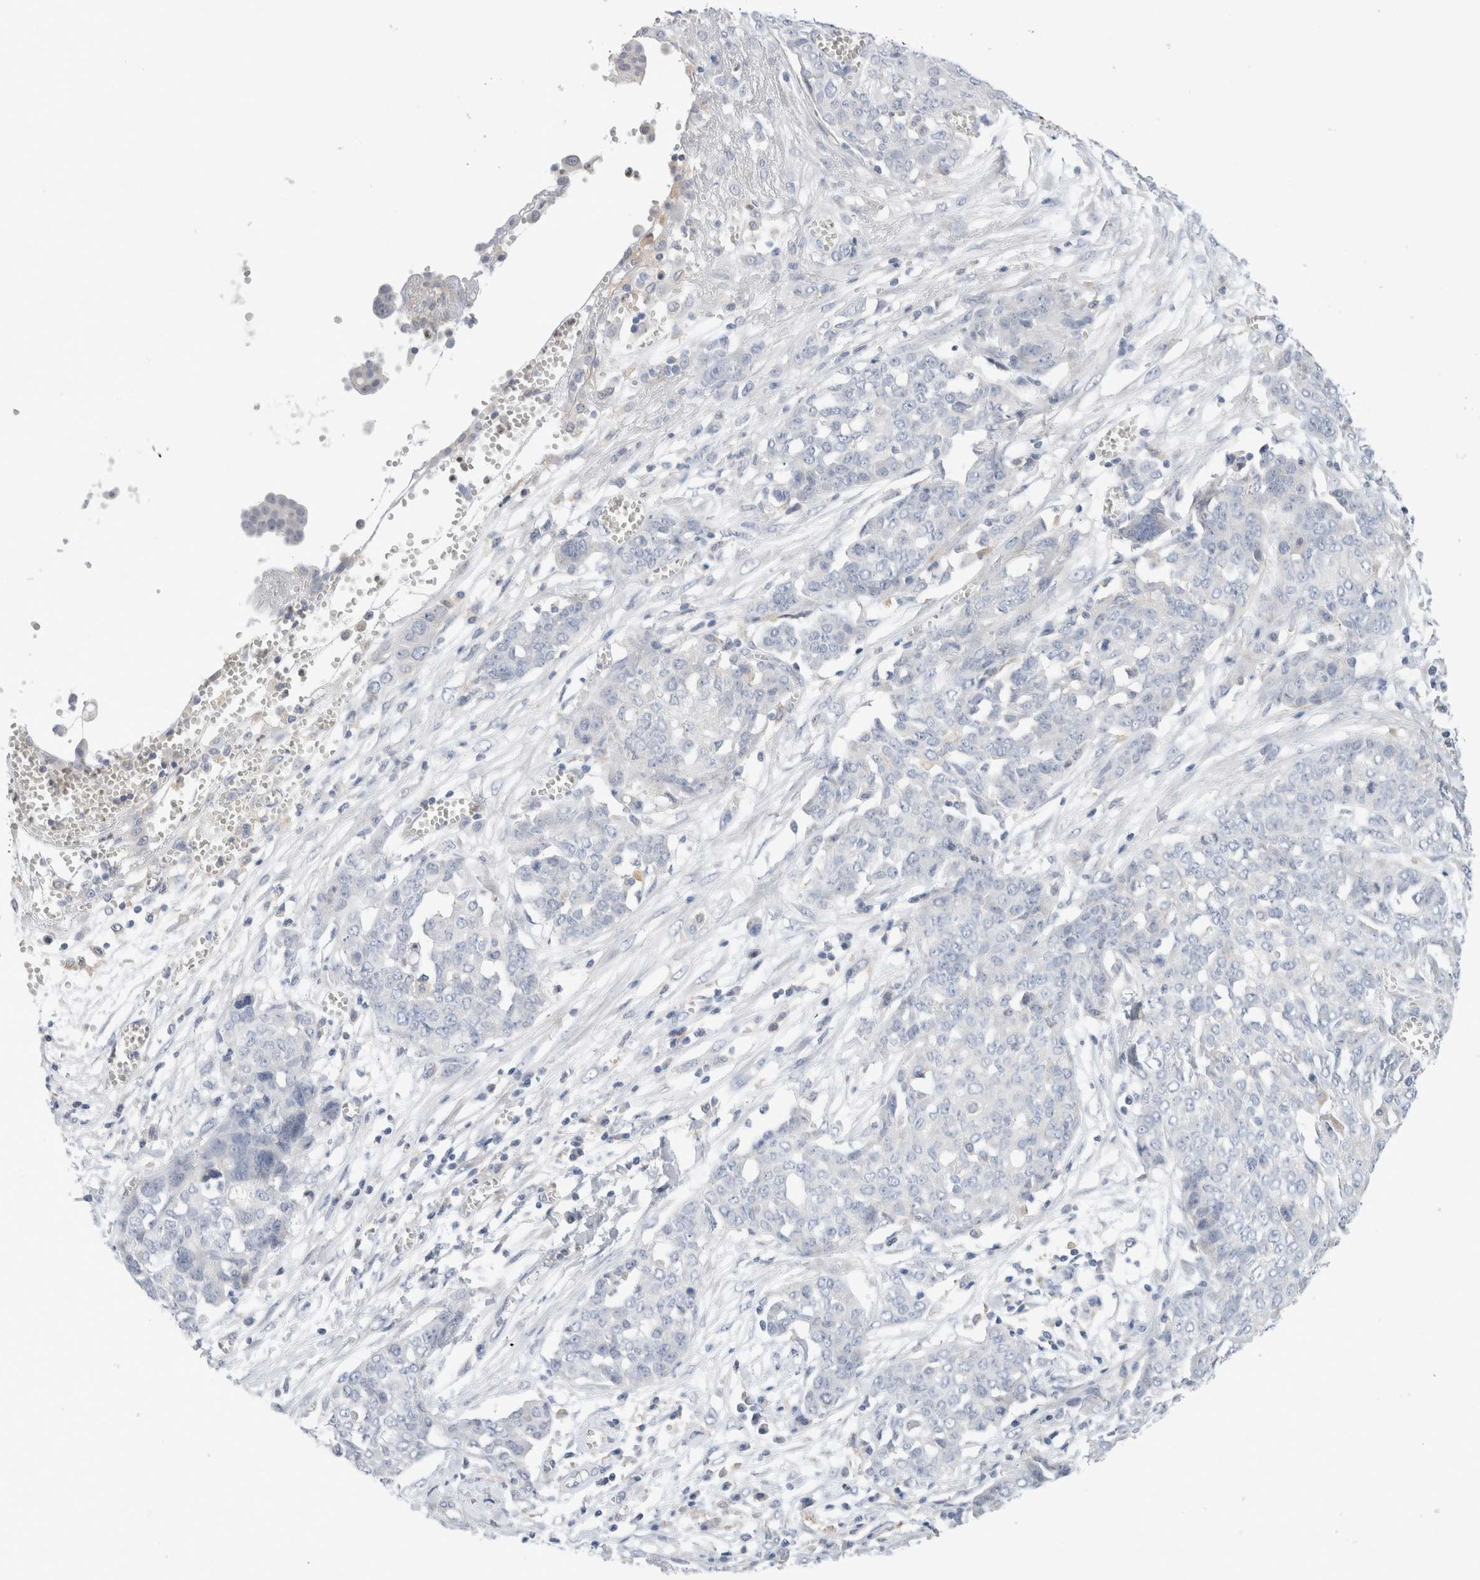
{"staining": {"intensity": "negative", "quantity": "none", "location": "none"}, "tissue": "ovarian cancer", "cell_type": "Tumor cells", "image_type": "cancer", "snomed": [{"axis": "morphology", "description": "Cystadenocarcinoma, serous, NOS"}, {"axis": "topography", "description": "Soft tissue"}, {"axis": "topography", "description": "Ovary"}], "caption": "Tumor cells are negative for protein expression in human ovarian cancer (serous cystadenocarcinoma).", "gene": "ADAM30", "patient": {"sex": "female", "age": 57}}